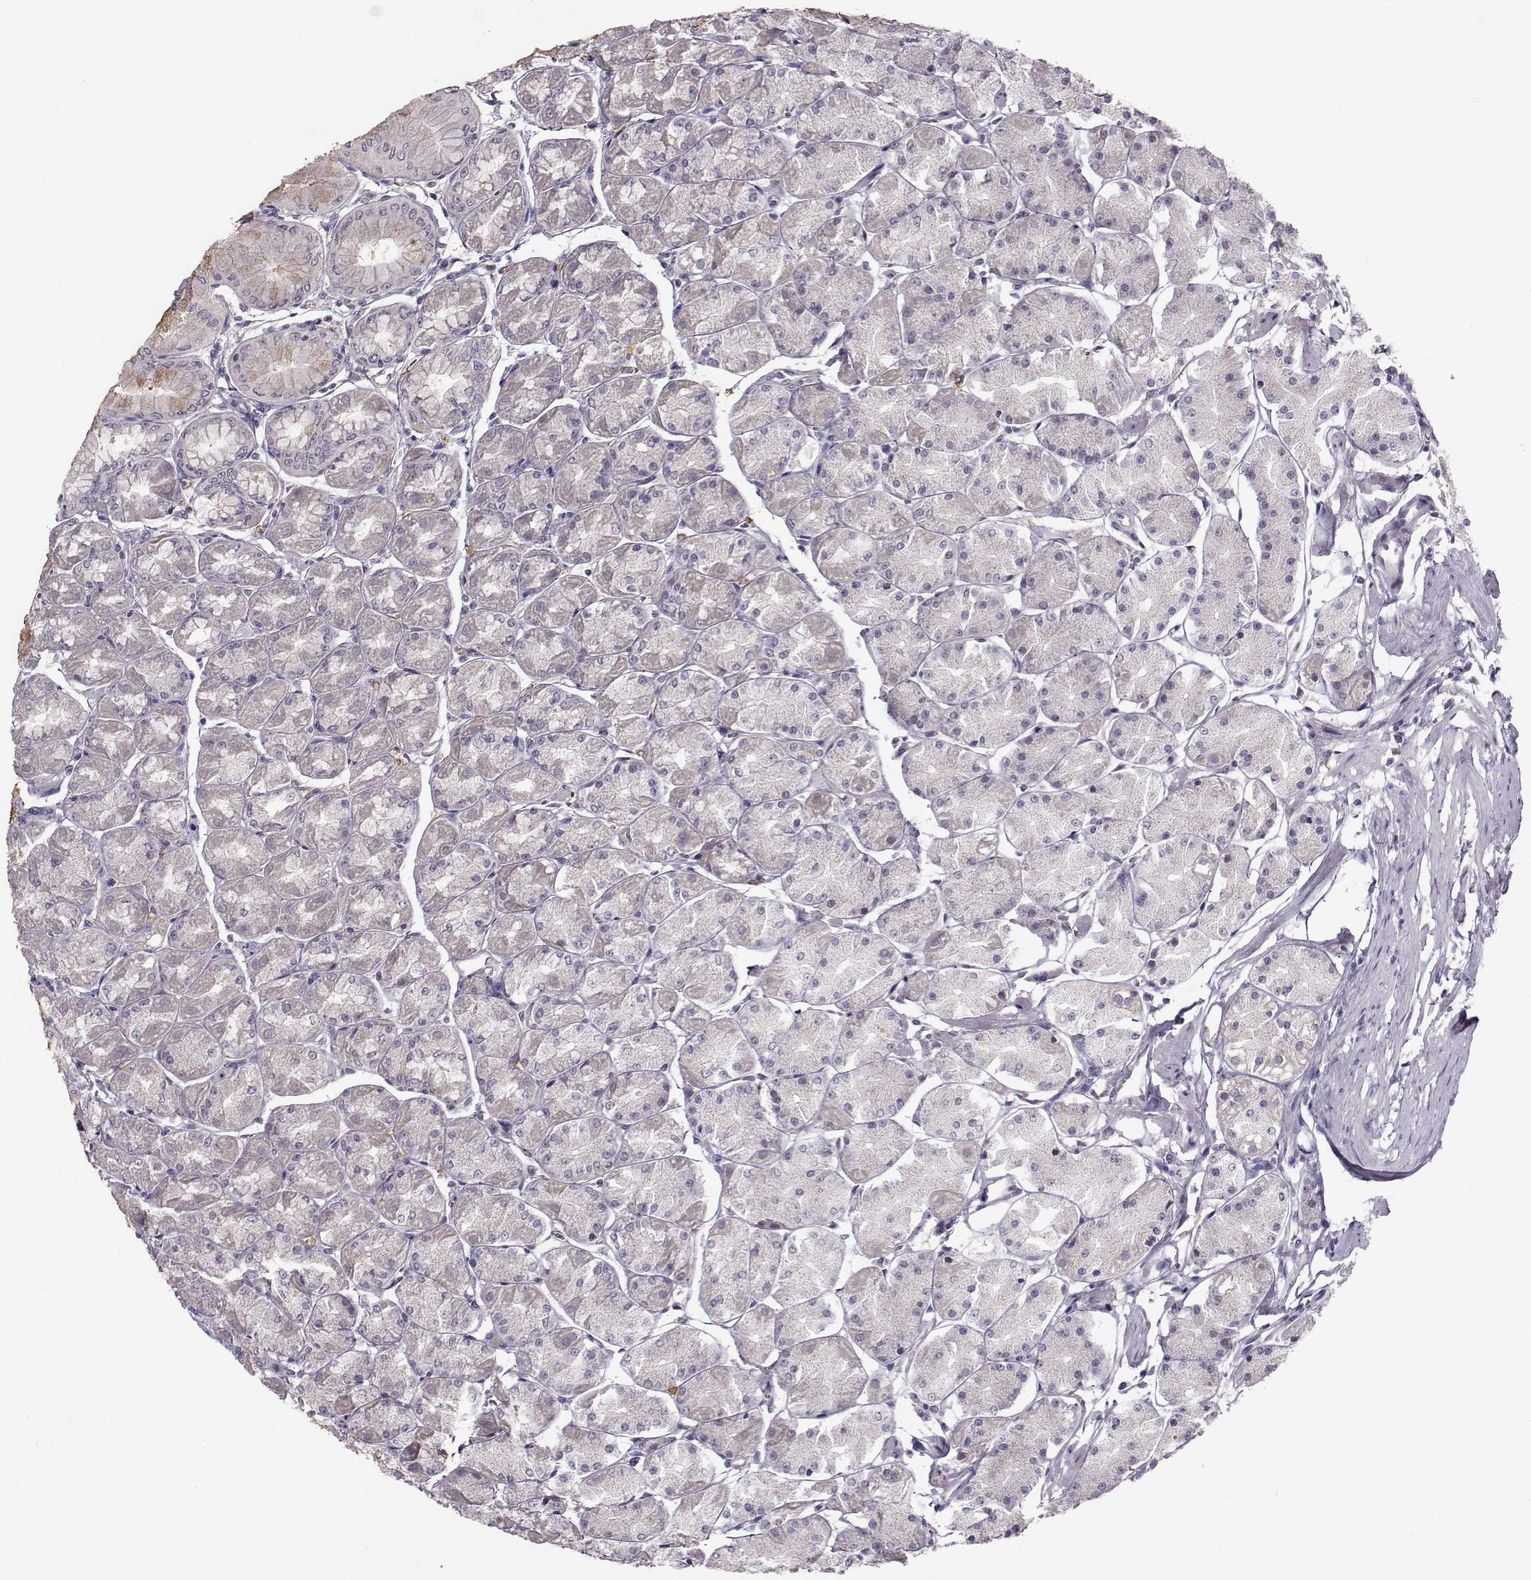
{"staining": {"intensity": "negative", "quantity": "none", "location": "none"}, "tissue": "stomach", "cell_type": "Glandular cells", "image_type": "normal", "snomed": [{"axis": "morphology", "description": "Normal tissue, NOS"}, {"axis": "topography", "description": "Stomach, upper"}], "caption": "DAB (3,3'-diaminobenzidine) immunohistochemical staining of normal stomach exhibits no significant staining in glandular cells. (DAB (3,3'-diaminobenzidine) immunohistochemistry (IHC) visualized using brightfield microscopy, high magnification).", "gene": "FCAMR", "patient": {"sex": "male", "age": 60}}